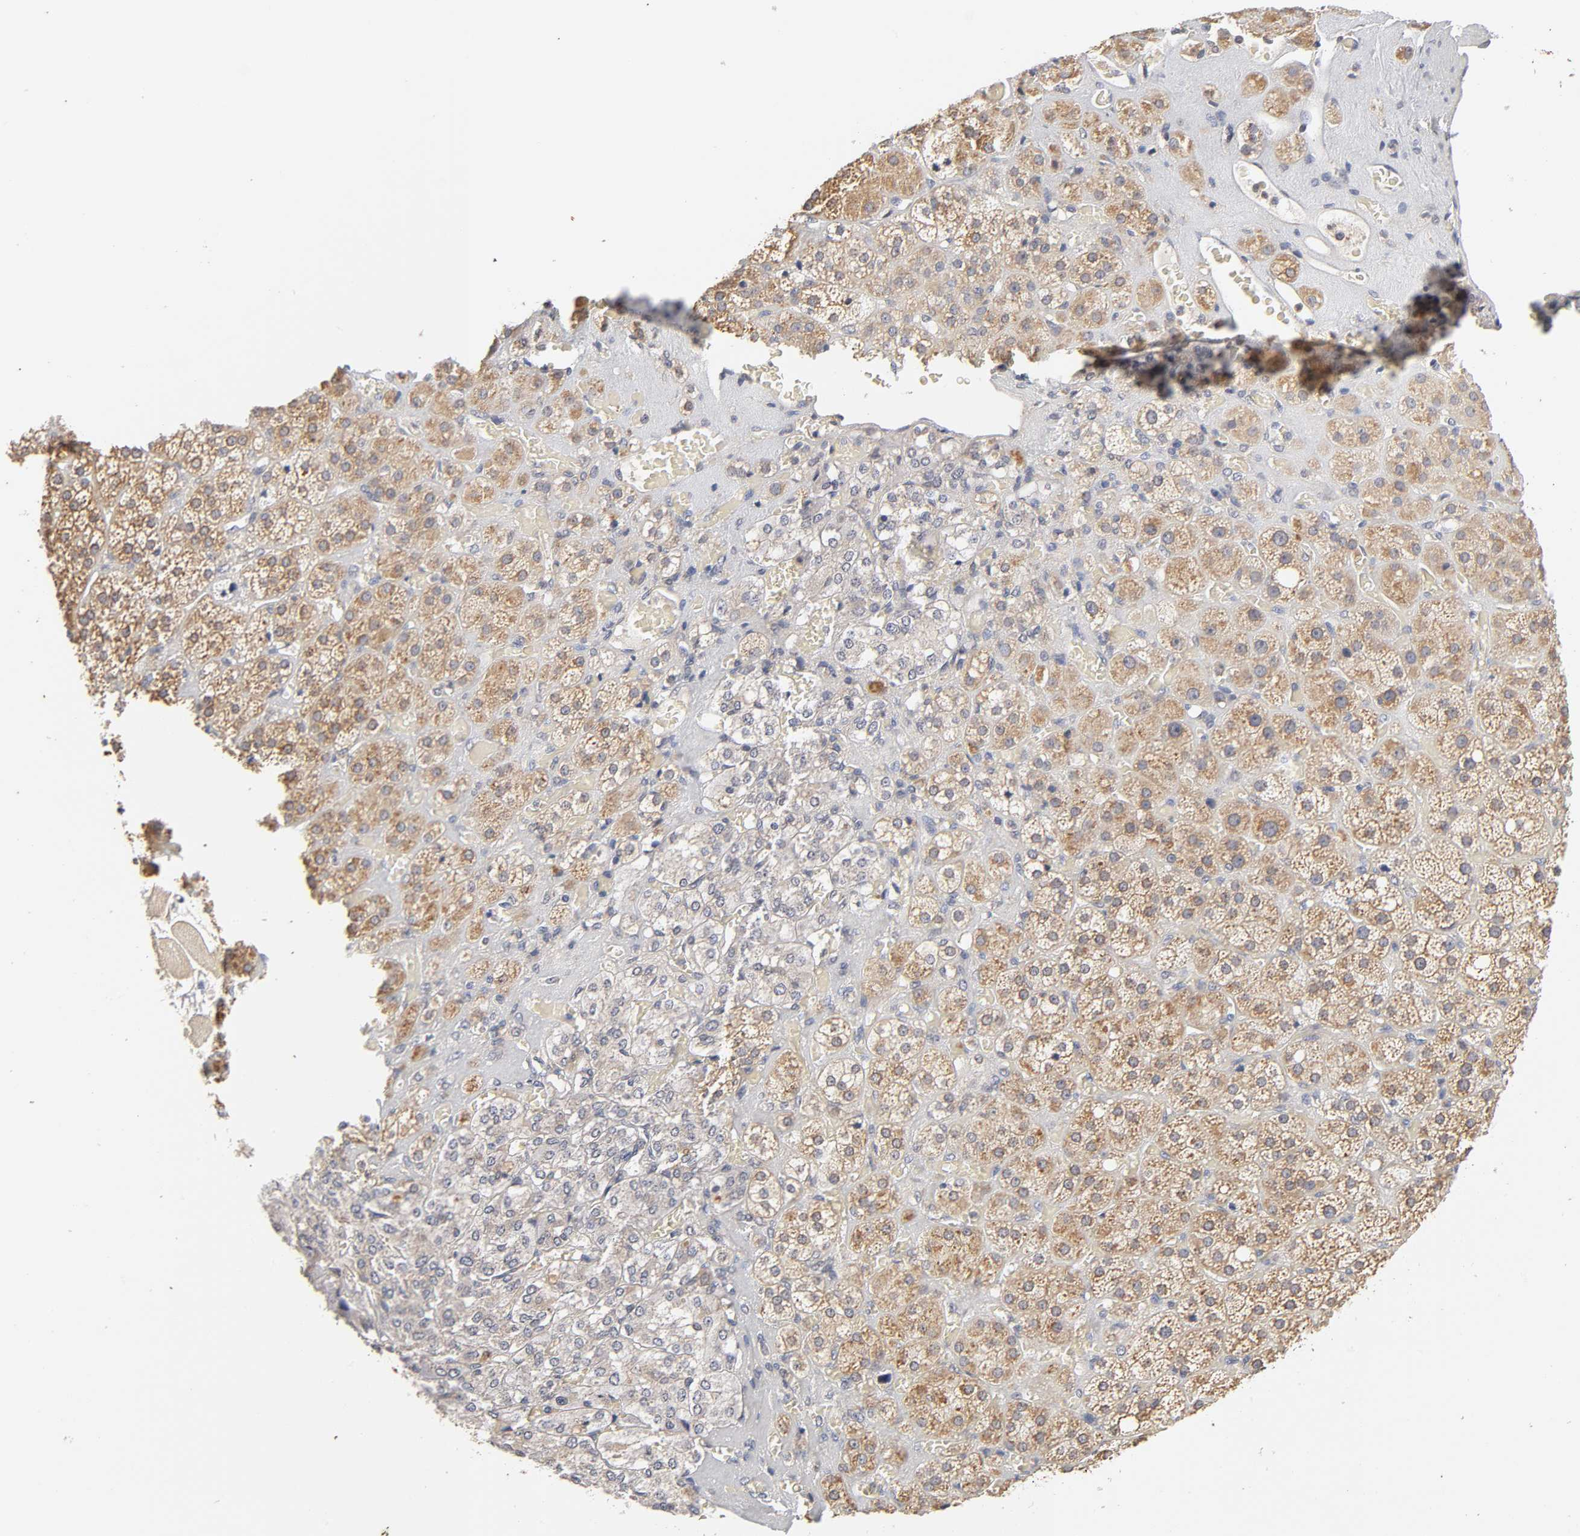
{"staining": {"intensity": "moderate", "quantity": ">75%", "location": "cytoplasmic/membranous"}, "tissue": "adrenal gland", "cell_type": "Glandular cells", "image_type": "normal", "snomed": [{"axis": "morphology", "description": "Normal tissue, NOS"}, {"axis": "topography", "description": "Adrenal gland"}], "caption": "Human adrenal gland stained with a brown dye shows moderate cytoplasmic/membranous positive staining in approximately >75% of glandular cells.", "gene": "CXADR", "patient": {"sex": "female", "age": 71}}